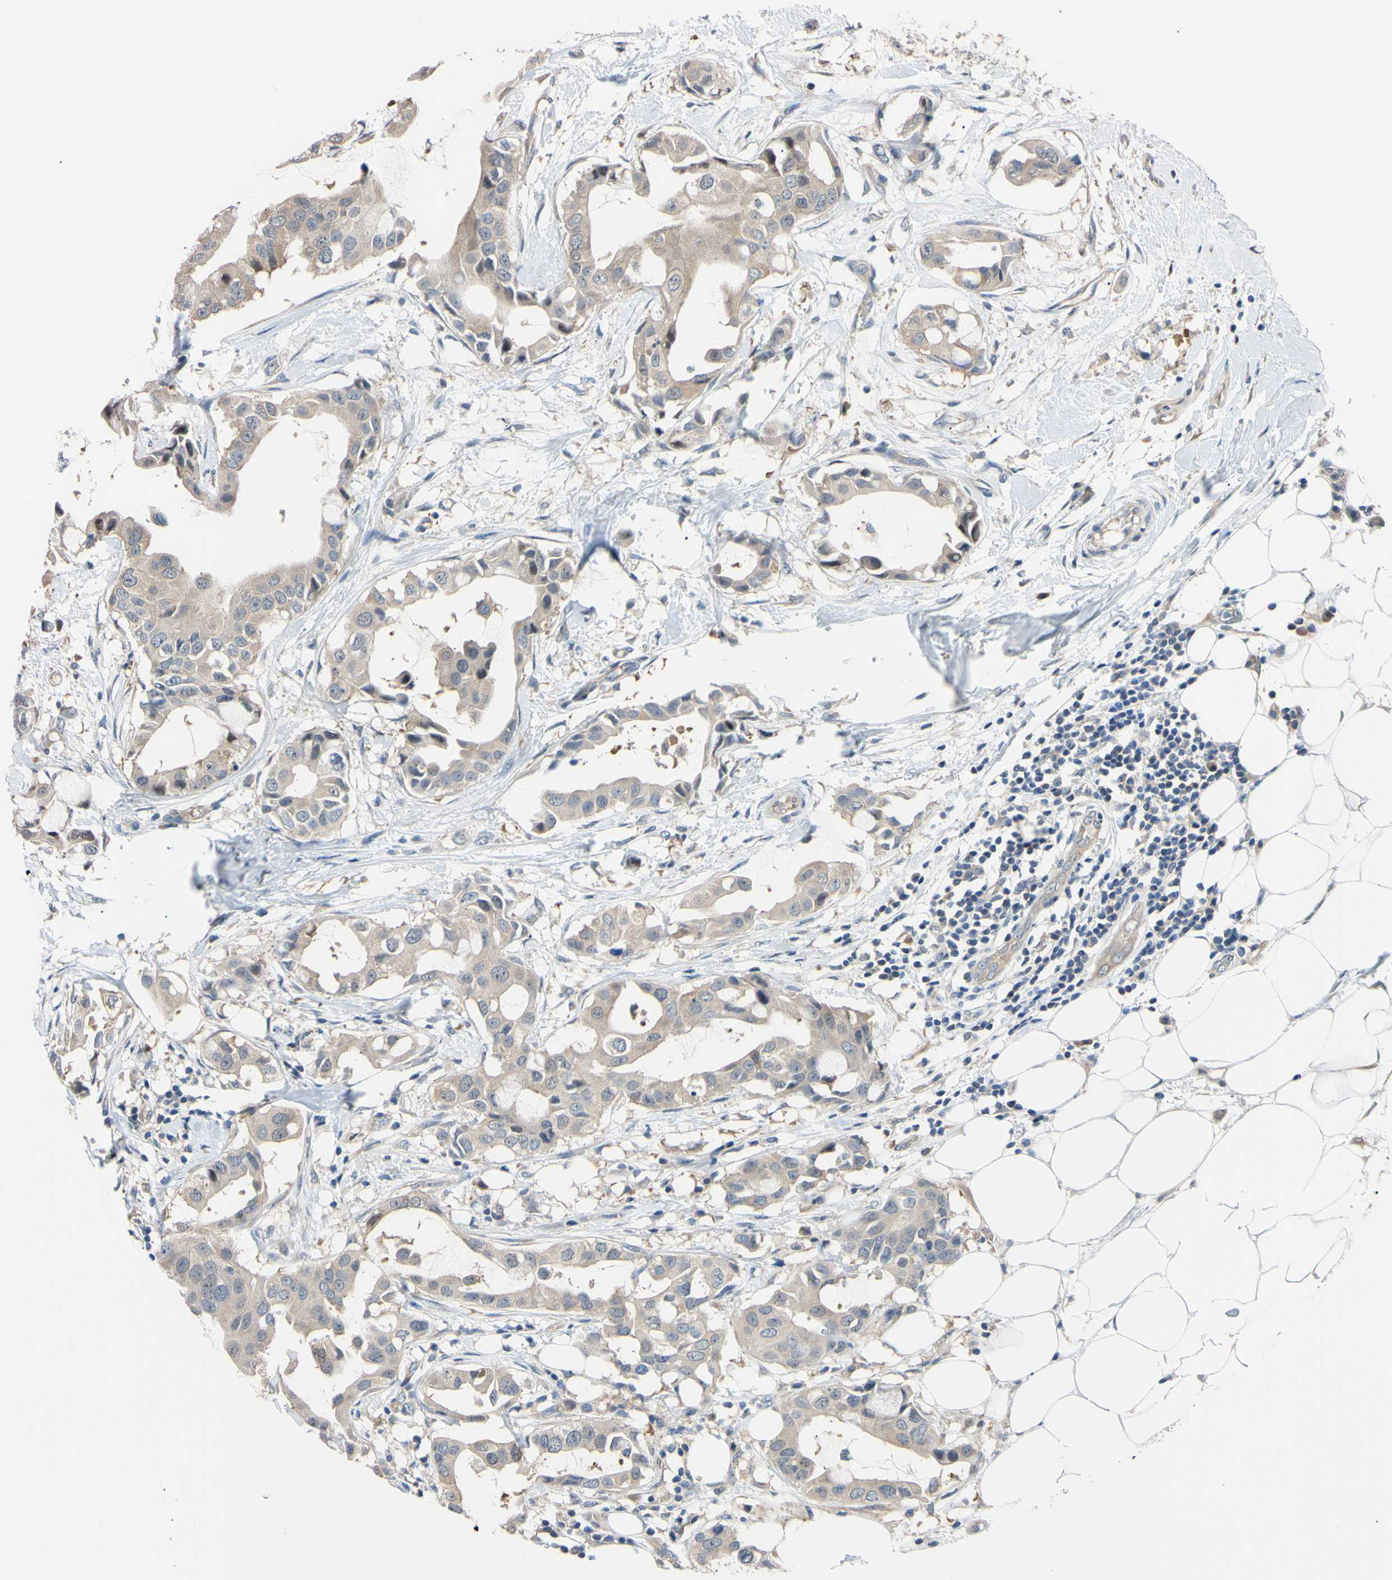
{"staining": {"intensity": "weak", "quantity": ">75%", "location": "cytoplasmic/membranous"}, "tissue": "breast cancer", "cell_type": "Tumor cells", "image_type": "cancer", "snomed": [{"axis": "morphology", "description": "Duct carcinoma"}, {"axis": "topography", "description": "Breast"}], "caption": "Brown immunohistochemical staining in breast cancer (intraductal carcinoma) reveals weak cytoplasmic/membranous staining in approximately >75% of tumor cells.", "gene": "RARS1", "patient": {"sex": "female", "age": 40}}